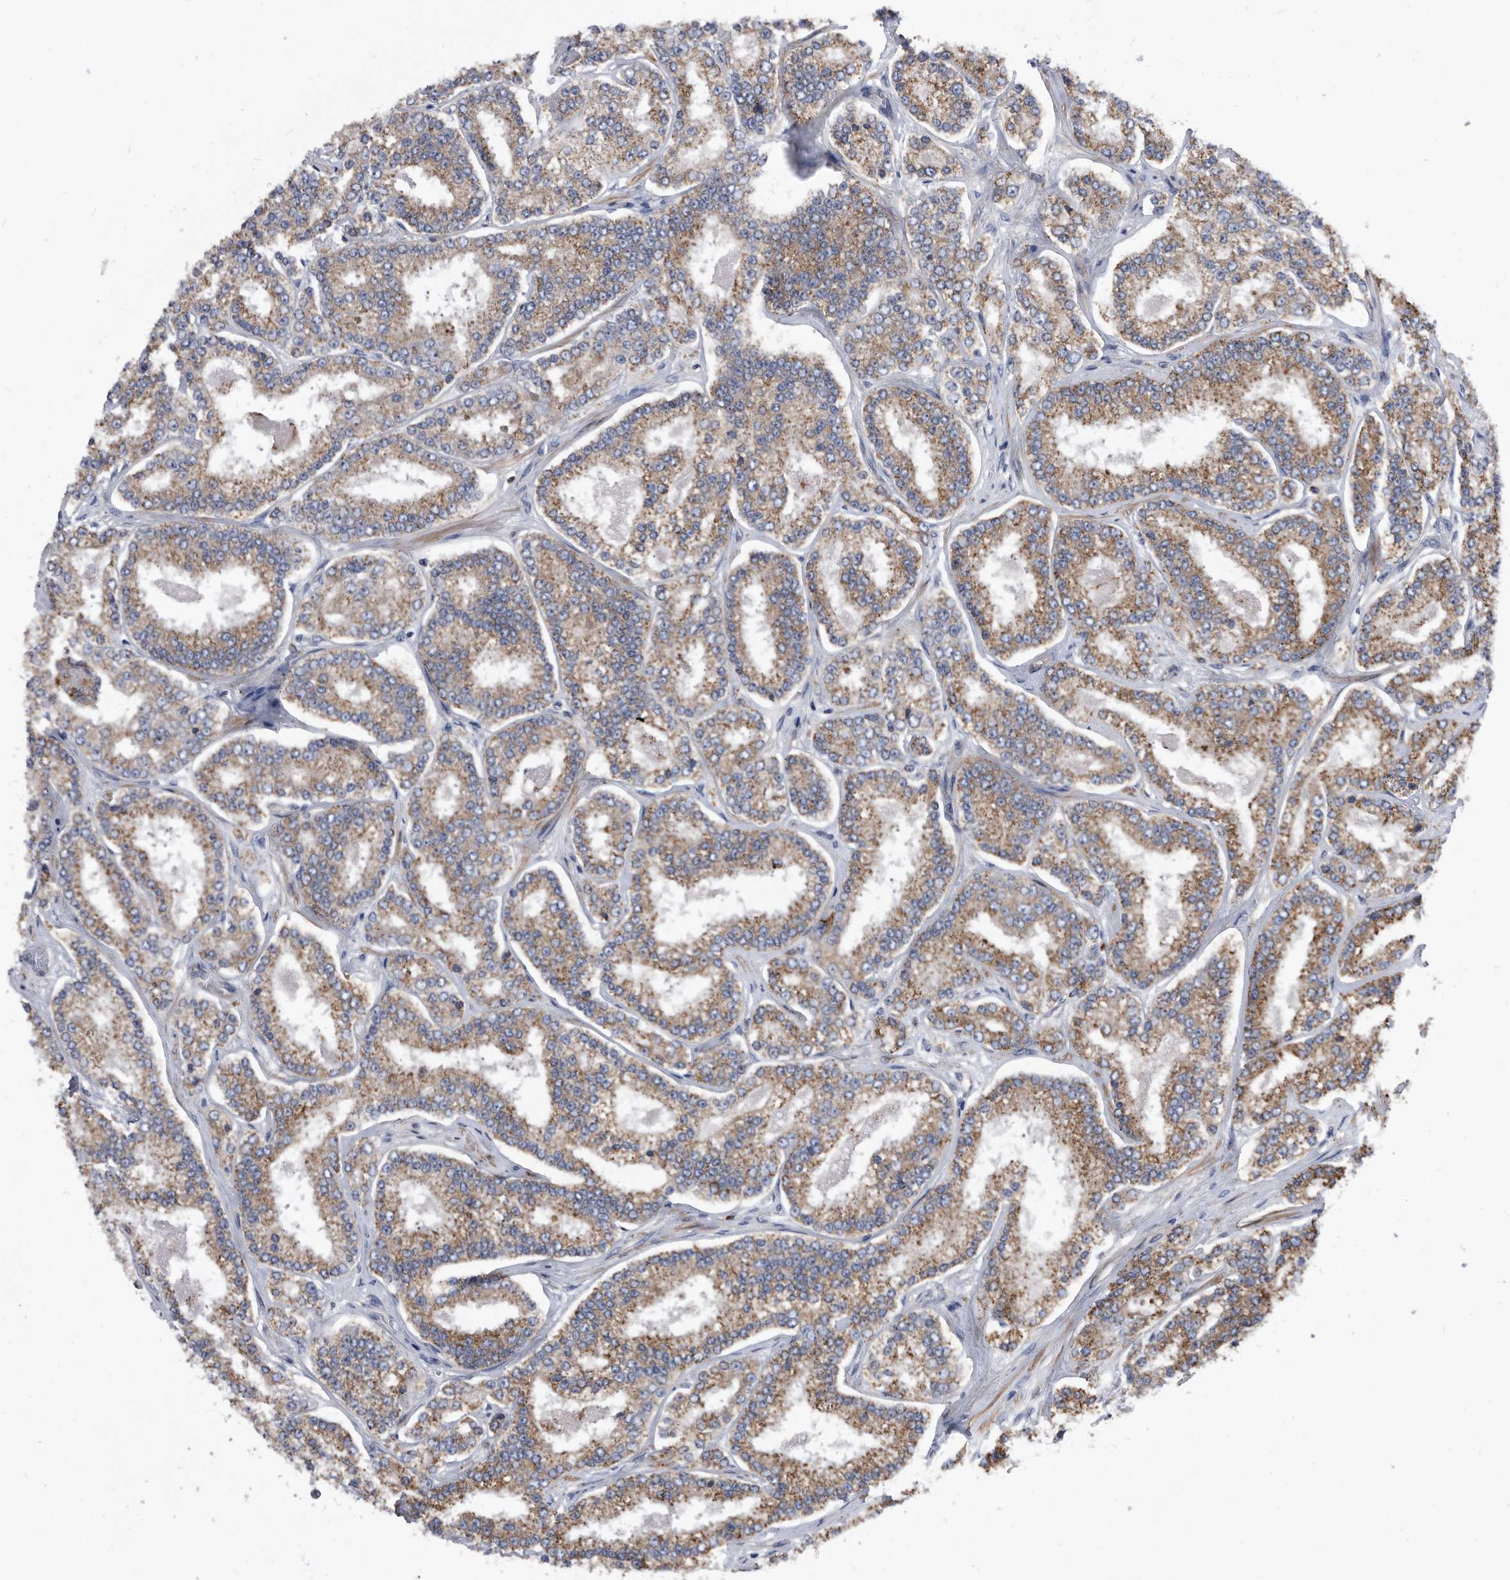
{"staining": {"intensity": "moderate", "quantity": ">75%", "location": "cytoplasmic/membranous"}, "tissue": "prostate cancer", "cell_type": "Tumor cells", "image_type": "cancer", "snomed": [{"axis": "morphology", "description": "Normal tissue, NOS"}, {"axis": "morphology", "description": "Adenocarcinoma, High grade"}, {"axis": "topography", "description": "Prostate"}], "caption": "The photomicrograph shows immunohistochemical staining of prostate cancer (adenocarcinoma (high-grade)). There is moderate cytoplasmic/membranous staining is seen in approximately >75% of tumor cells.", "gene": "BAIAP3", "patient": {"sex": "male", "age": 83}}